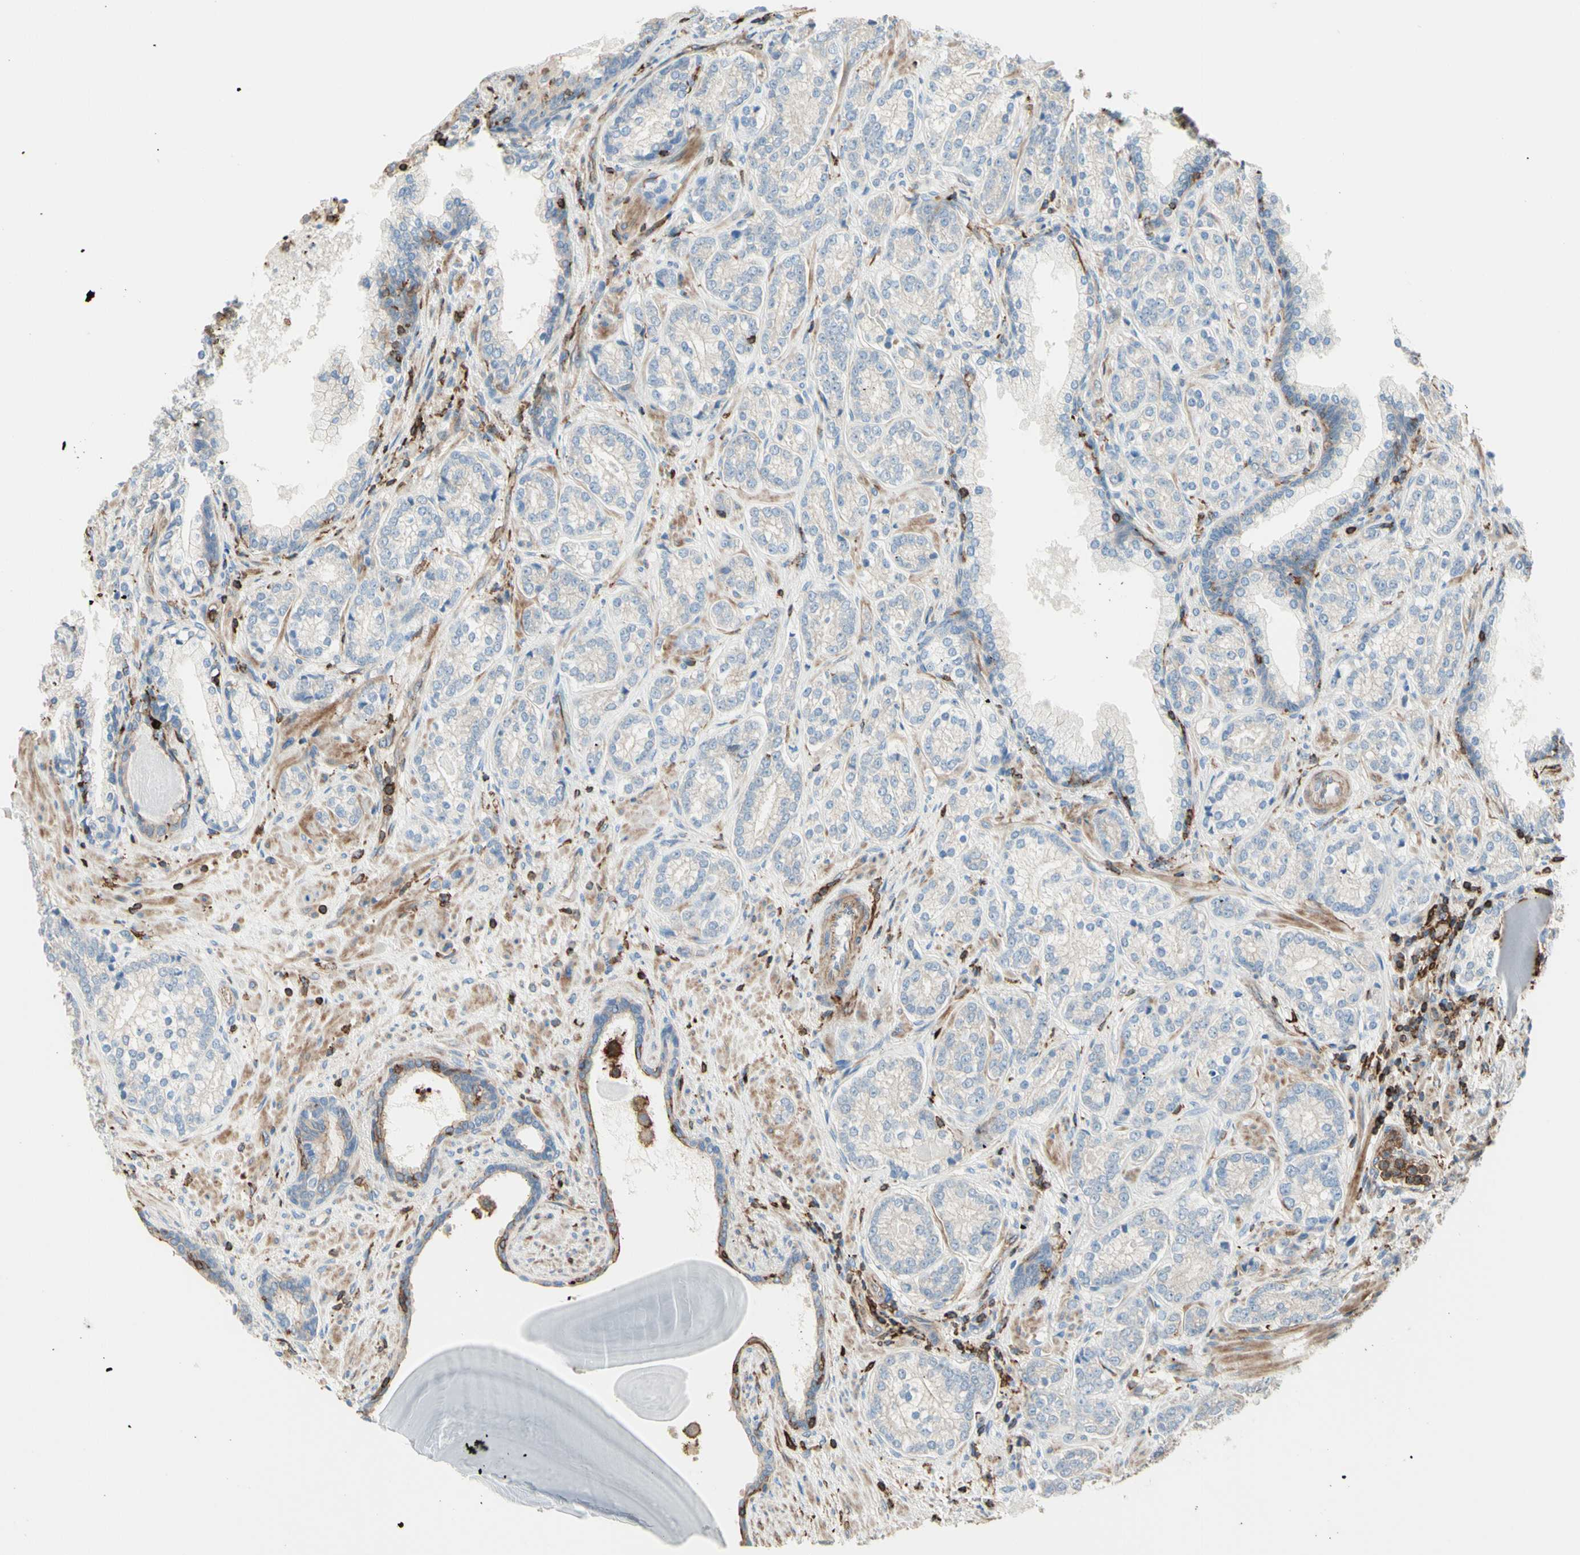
{"staining": {"intensity": "negative", "quantity": "none", "location": "none"}, "tissue": "prostate cancer", "cell_type": "Tumor cells", "image_type": "cancer", "snomed": [{"axis": "morphology", "description": "Adenocarcinoma, High grade"}, {"axis": "topography", "description": "Prostate"}], "caption": "There is no significant expression in tumor cells of high-grade adenocarcinoma (prostate).", "gene": "SEMA4C", "patient": {"sex": "male", "age": 61}}